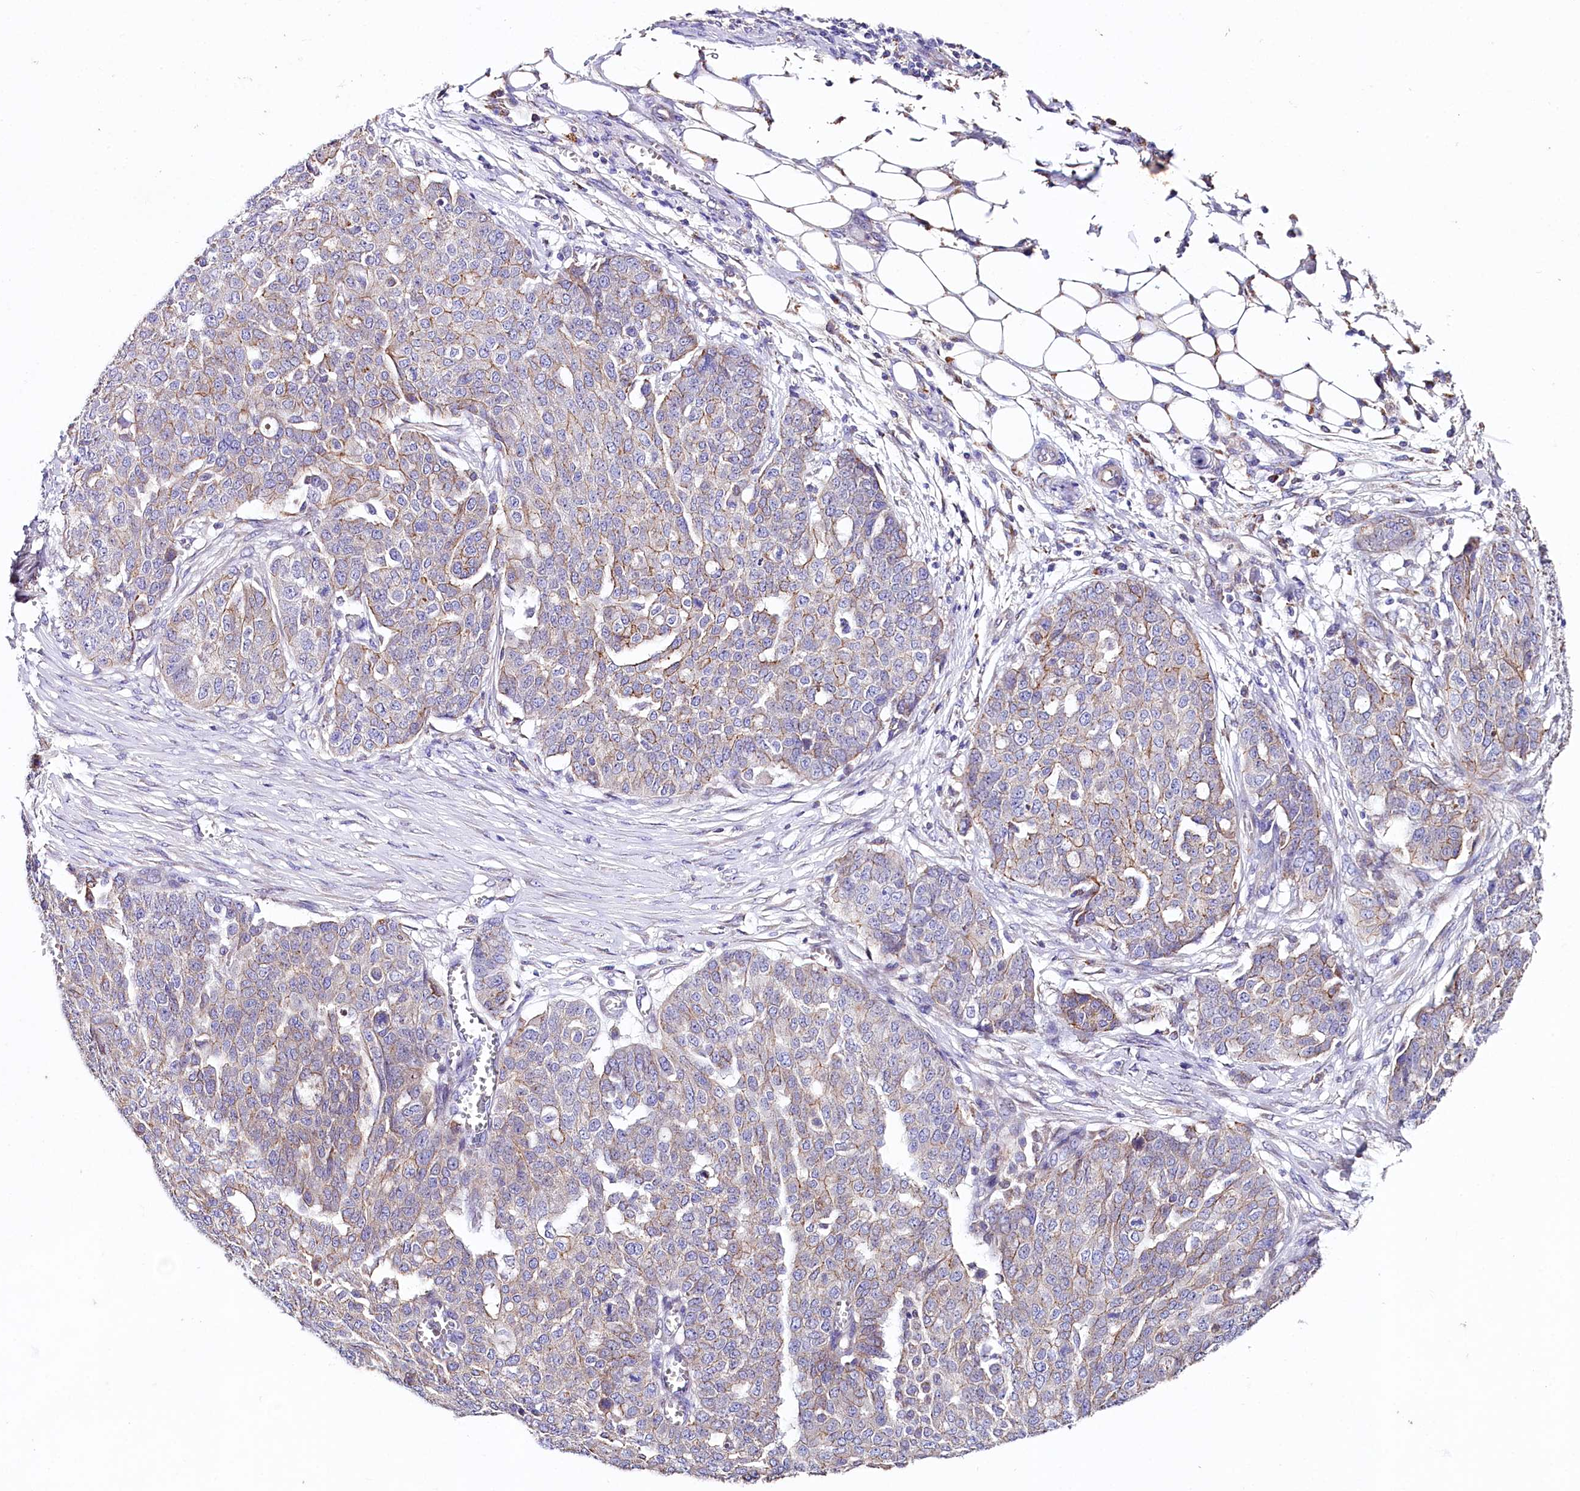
{"staining": {"intensity": "moderate", "quantity": "<25%", "location": "cytoplasmic/membranous"}, "tissue": "ovarian cancer", "cell_type": "Tumor cells", "image_type": "cancer", "snomed": [{"axis": "morphology", "description": "Cystadenocarcinoma, serous, NOS"}, {"axis": "topography", "description": "Soft tissue"}, {"axis": "topography", "description": "Ovary"}], "caption": "Tumor cells demonstrate moderate cytoplasmic/membranous expression in about <25% of cells in serous cystadenocarcinoma (ovarian).", "gene": "SACM1L", "patient": {"sex": "female", "age": 57}}